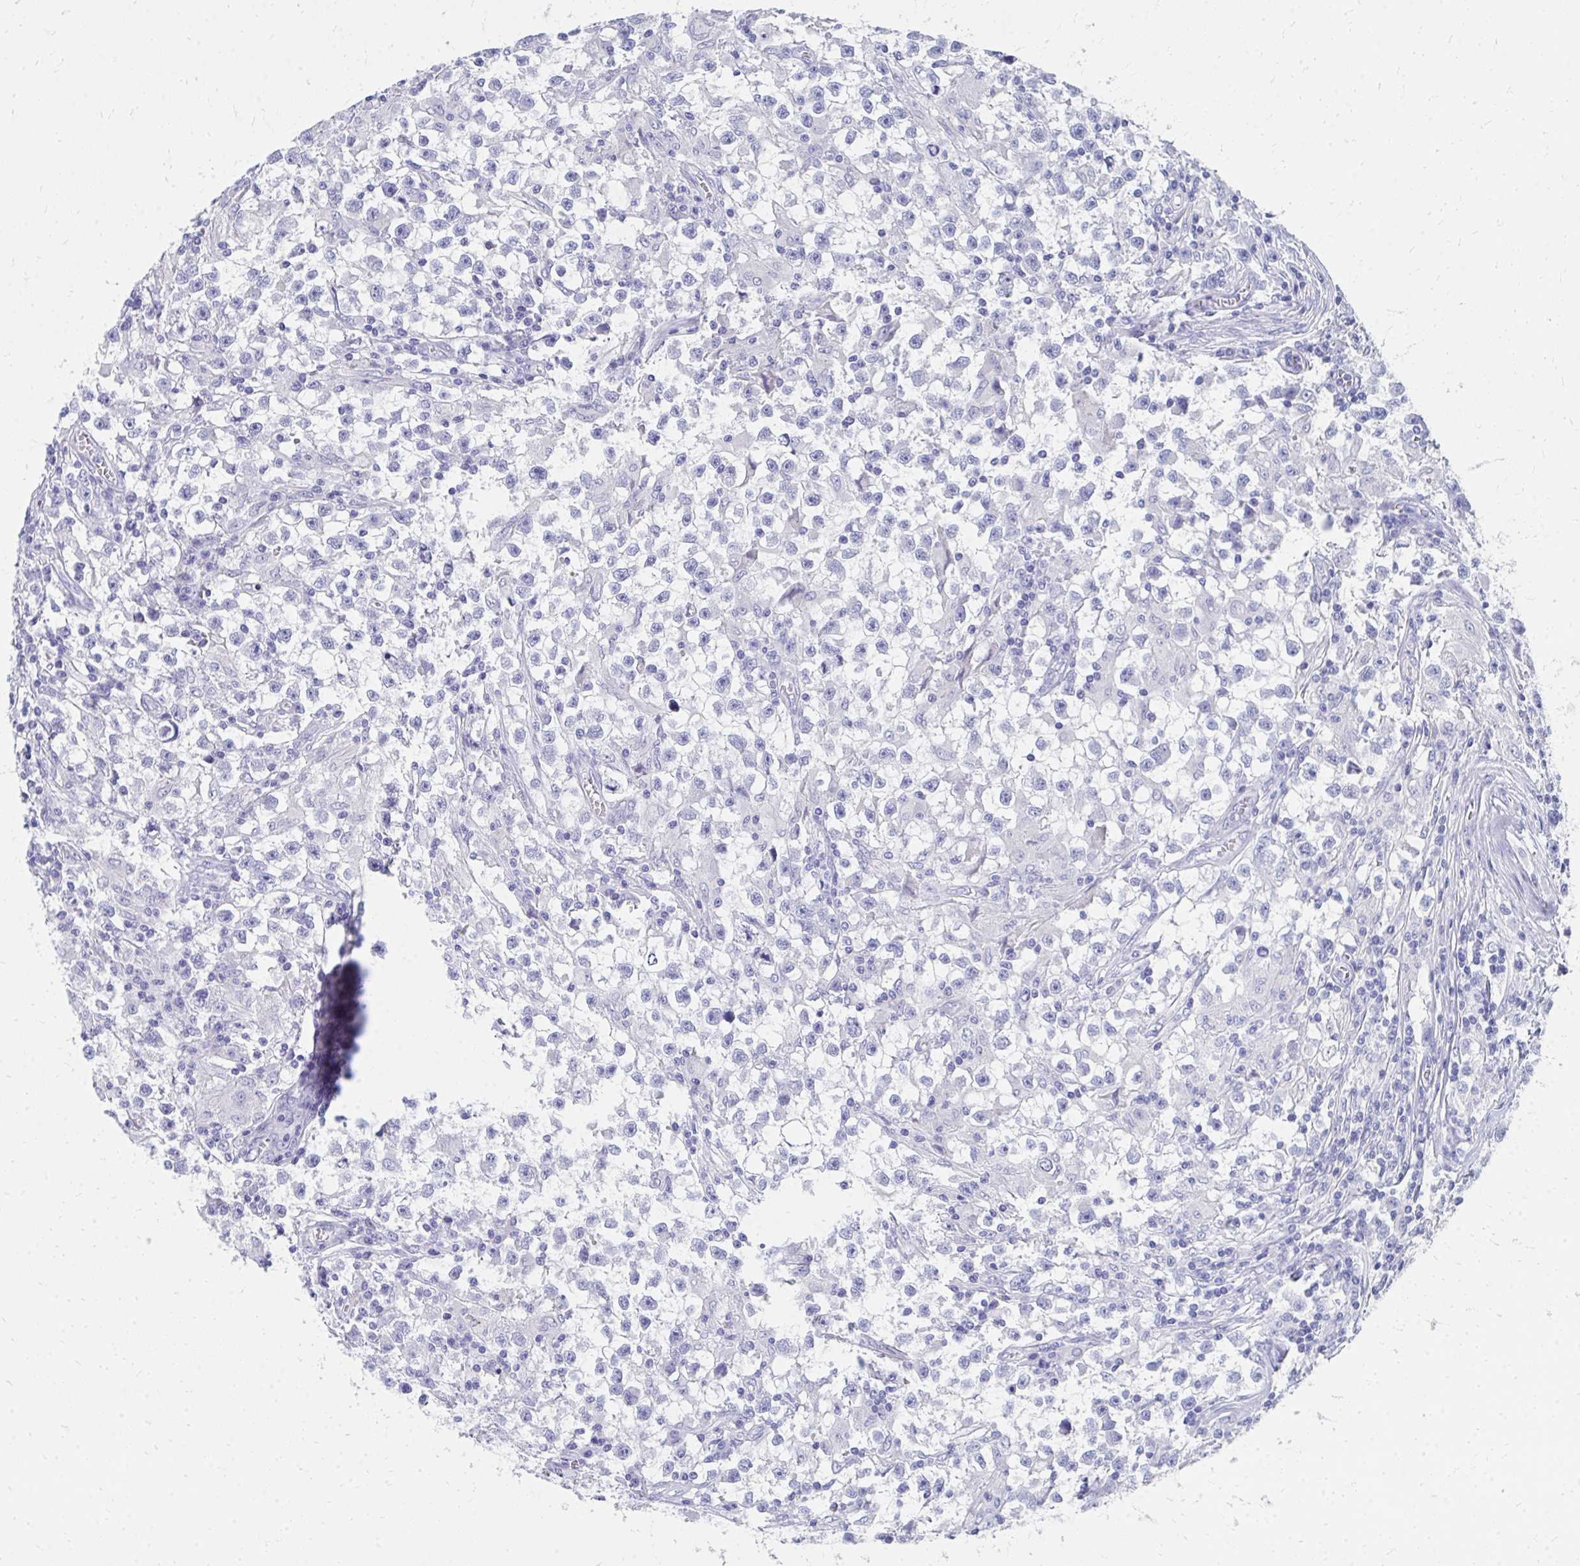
{"staining": {"intensity": "negative", "quantity": "none", "location": "none"}, "tissue": "testis cancer", "cell_type": "Tumor cells", "image_type": "cancer", "snomed": [{"axis": "morphology", "description": "Seminoma, NOS"}, {"axis": "topography", "description": "Testis"}], "caption": "Immunohistochemical staining of human testis cancer exhibits no significant expression in tumor cells. The staining is performed using DAB brown chromogen with nuclei counter-stained in using hematoxylin.", "gene": "HGD", "patient": {"sex": "male", "age": 31}}